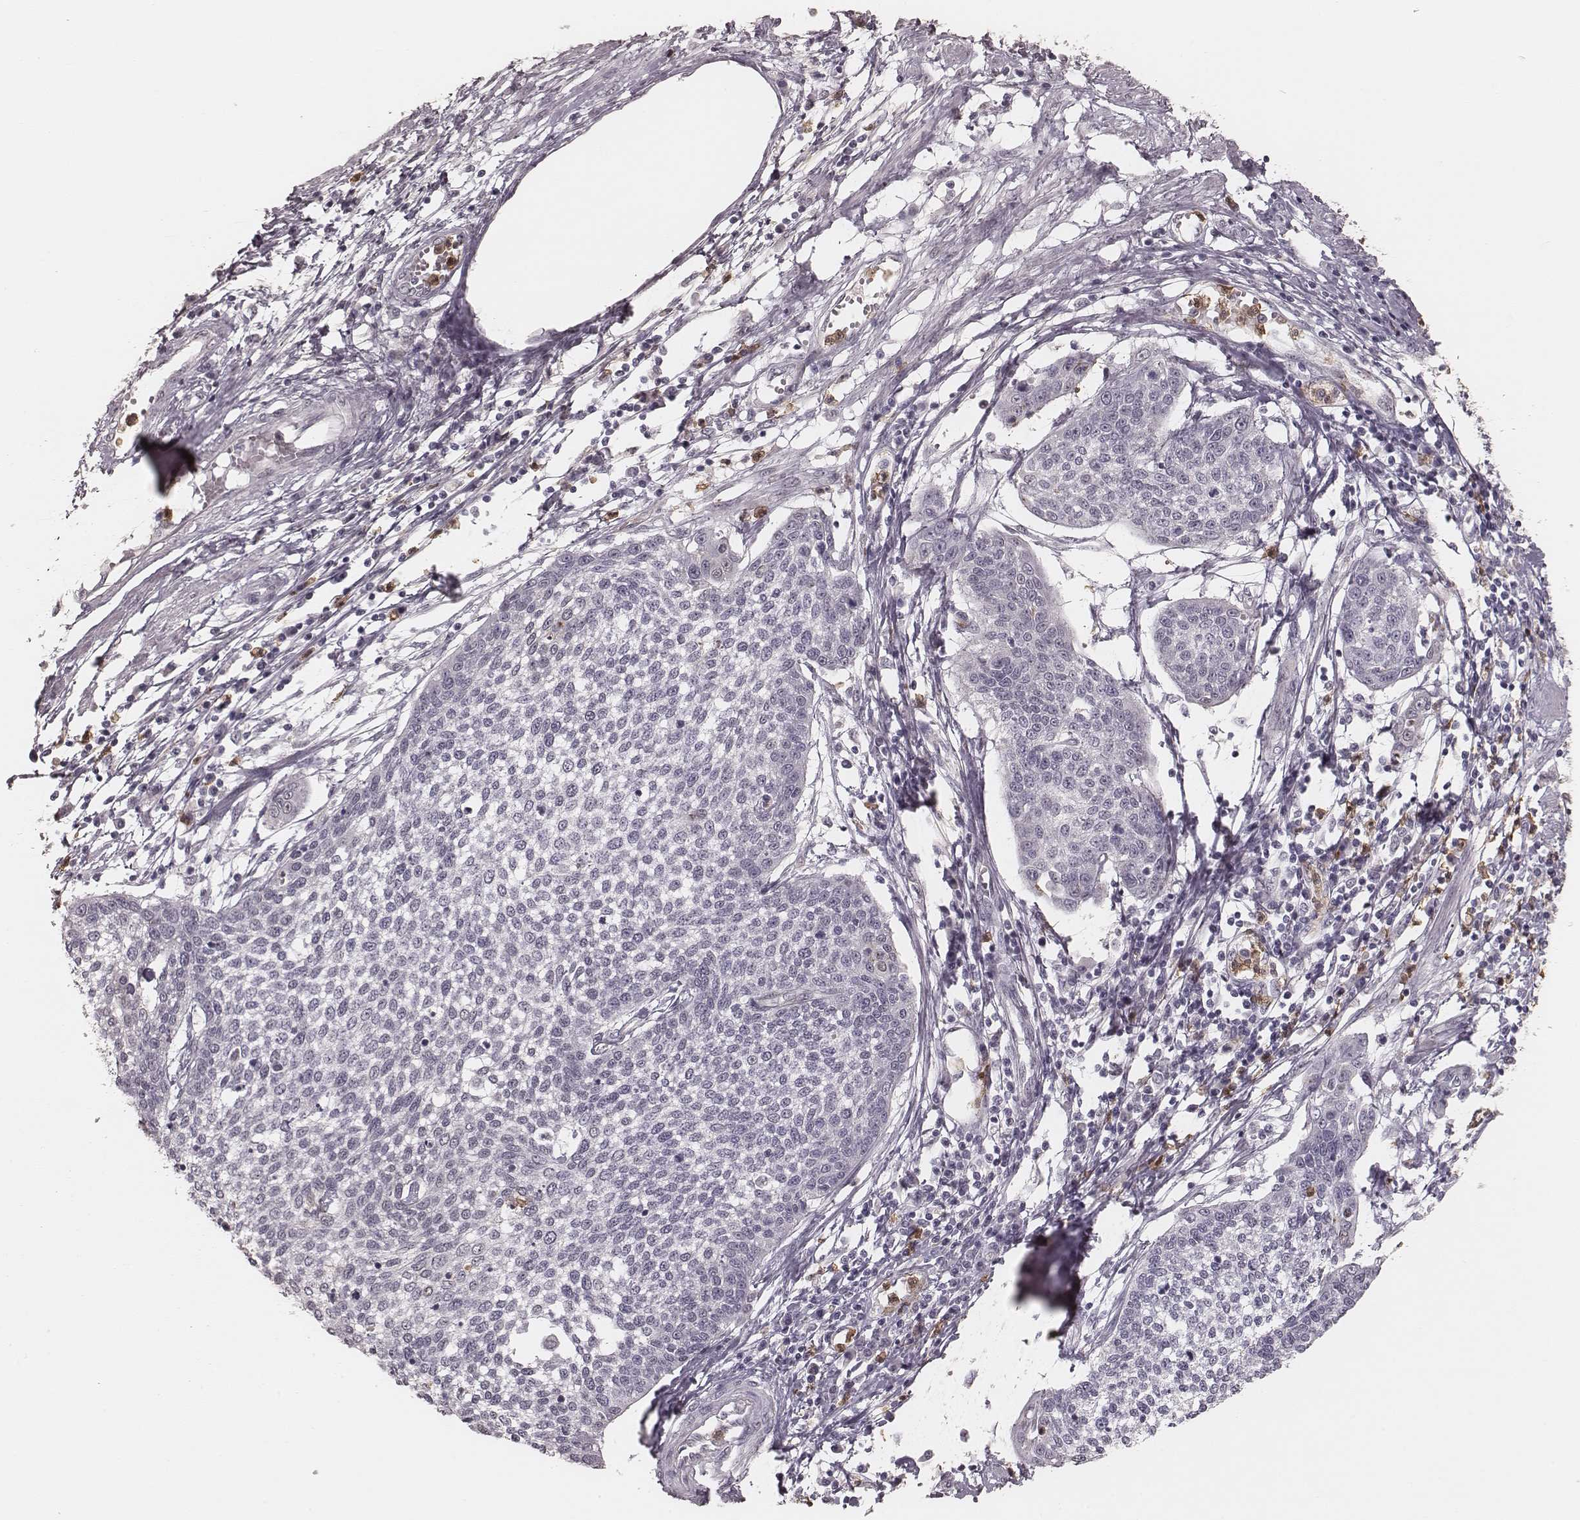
{"staining": {"intensity": "negative", "quantity": "none", "location": "none"}, "tissue": "cervical cancer", "cell_type": "Tumor cells", "image_type": "cancer", "snomed": [{"axis": "morphology", "description": "Squamous cell carcinoma, NOS"}, {"axis": "topography", "description": "Cervix"}], "caption": "IHC histopathology image of neoplastic tissue: squamous cell carcinoma (cervical) stained with DAB (3,3'-diaminobenzidine) exhibits no significant protein staining in tumor cells.", "gene": "KITLG", "patient": {"sex": "female", "age": 34}}